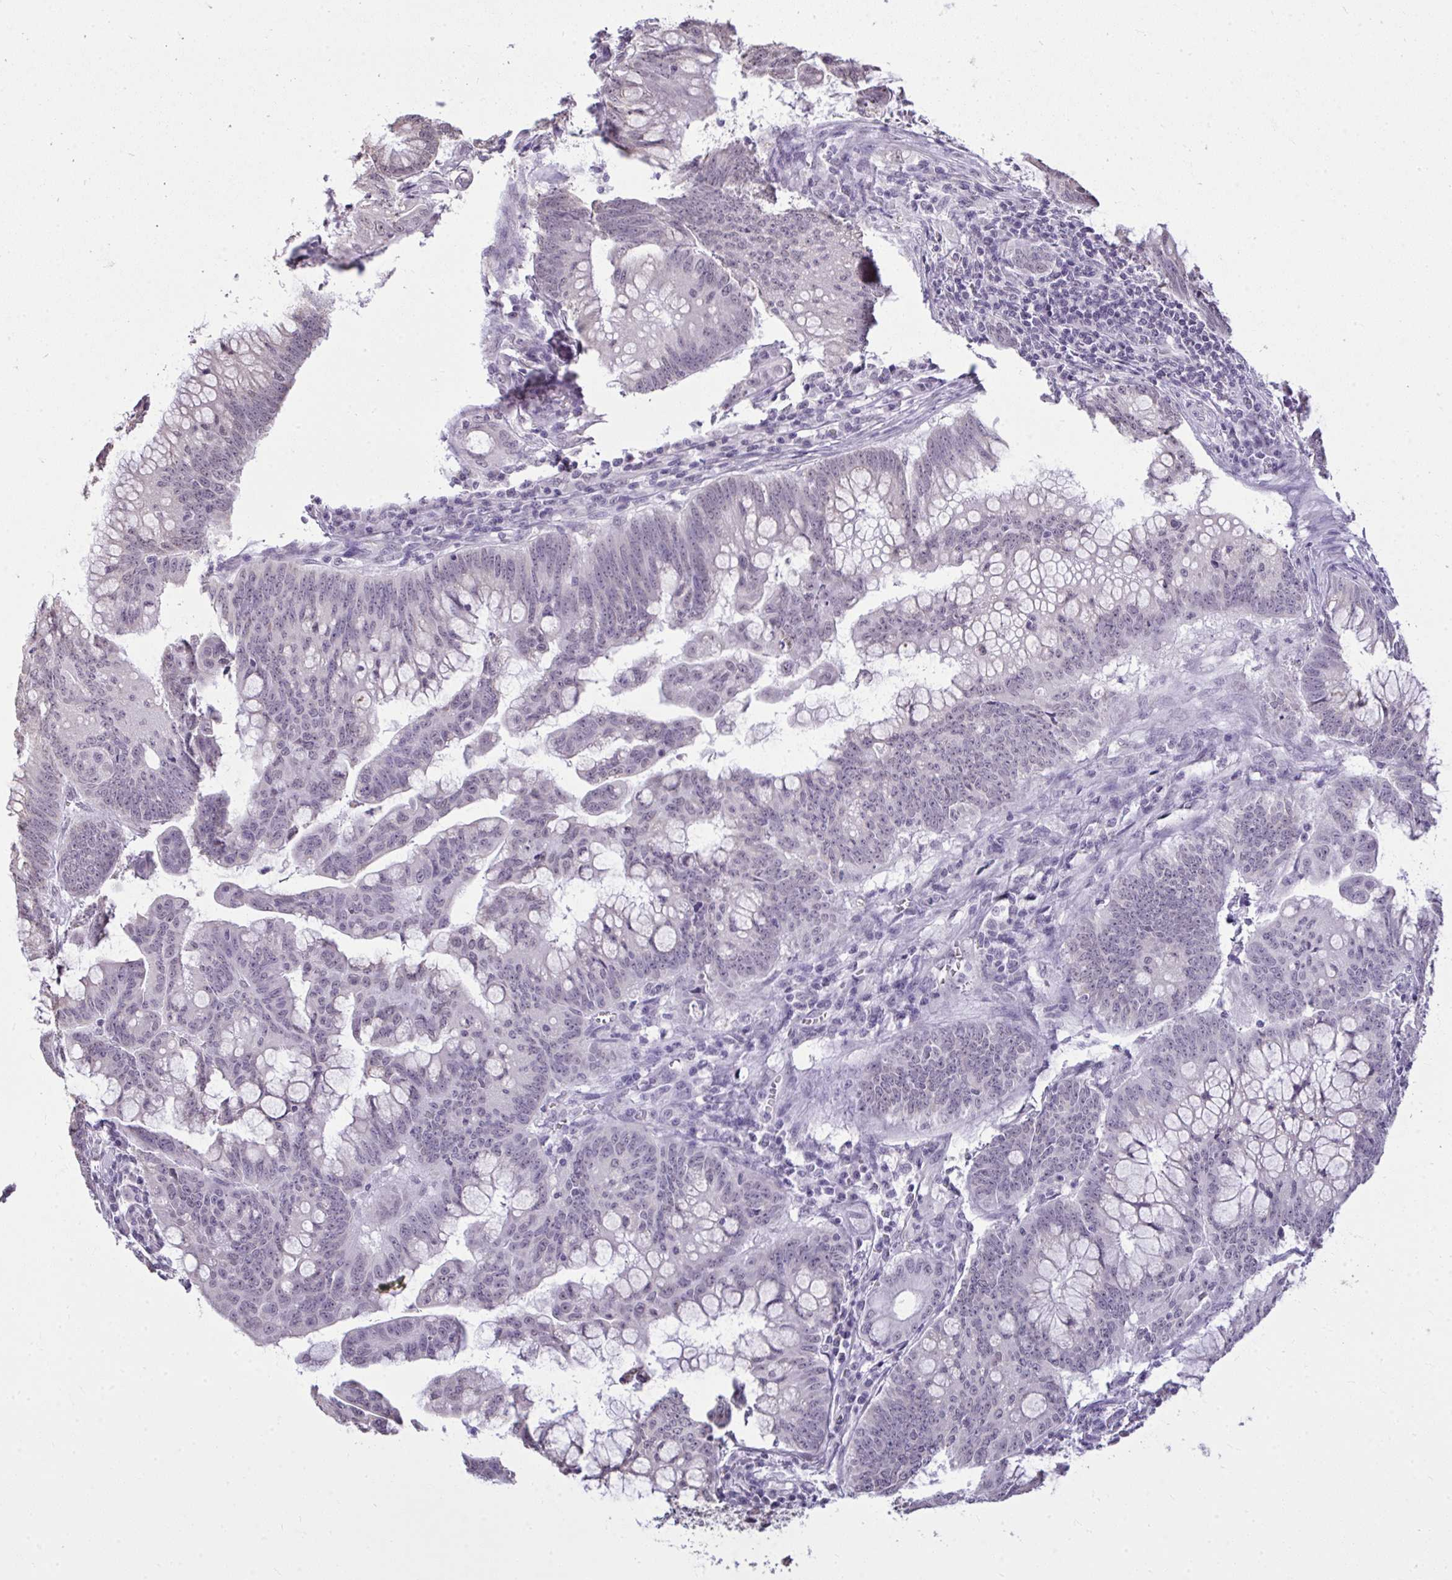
{"staining": {"intensity": "negative", "quantity": "none", "location": "none"}, "tissue": "colorectal cancer", "cell_type": "Tumor cells", "image_type": "cancer", "snomed": [{"axis": "morphology", "description": "Adenocarcinoma, NOS"}, {"axis": "topography", "description": "Colon"}], "caption": "IHC of adenocarcinoma (colorectal) shows no expression in tumor cells.", "gene": "NPPA", "patient": {"sex": "male", "age": 62}}